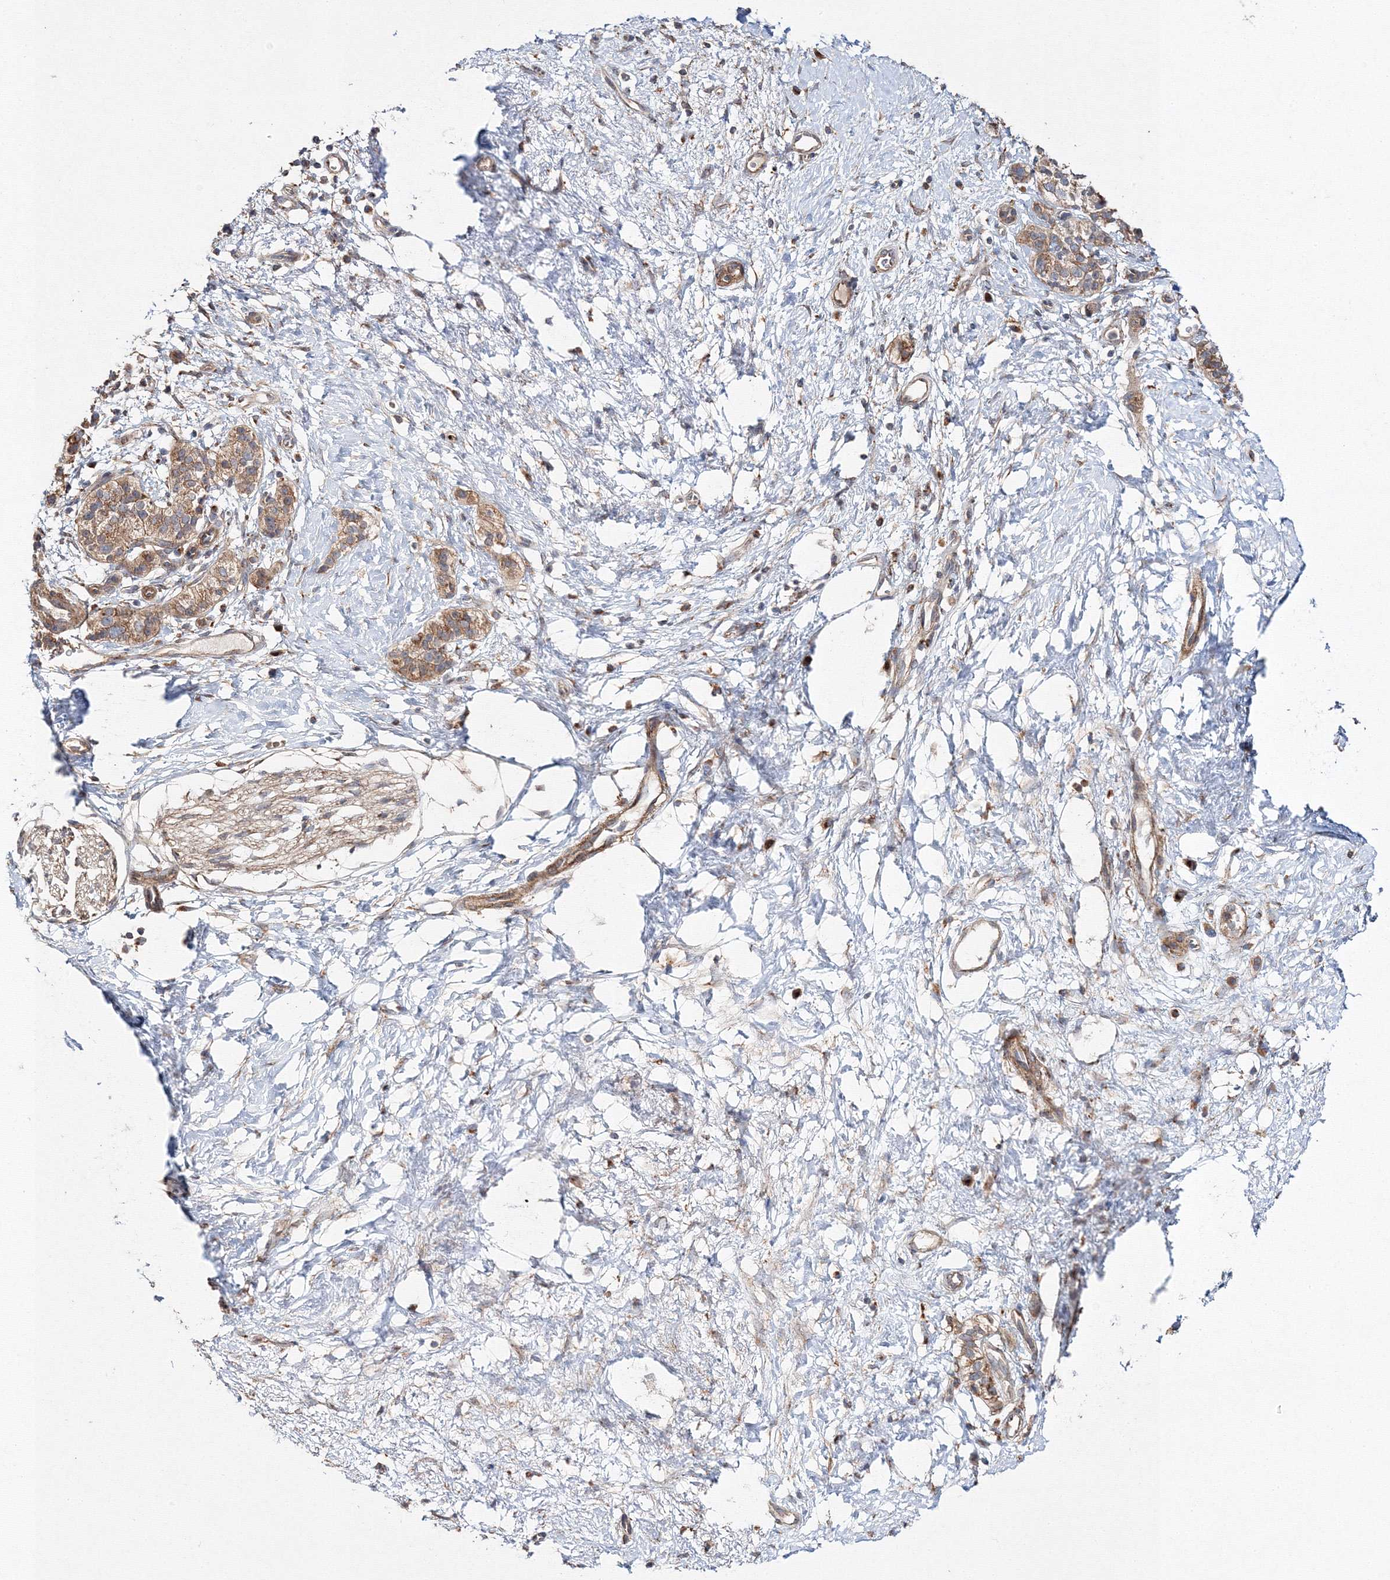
{"staining": {"intensity": "moderate", "quantity": ">75%", "location": "cytoplasmic/membranous"}, "tissue": "pancreatic cancer", "cell_type": "Tumor cells", "image_type": "cancer", "snomed": [{"axis": "morphology", "description": "Adenocarcinoma, NOS"}, {"axis": "topography", "description": "Pancreas"}], "caption": "Pancreatic cancer (adenocarcinoma) stained for a protein (brown) reveals moderate cytoplasmic/membranous positive expression in about >75% of tumor cells.", "gene": "DDO", "patient": {"sex": "male", "age": 50}}